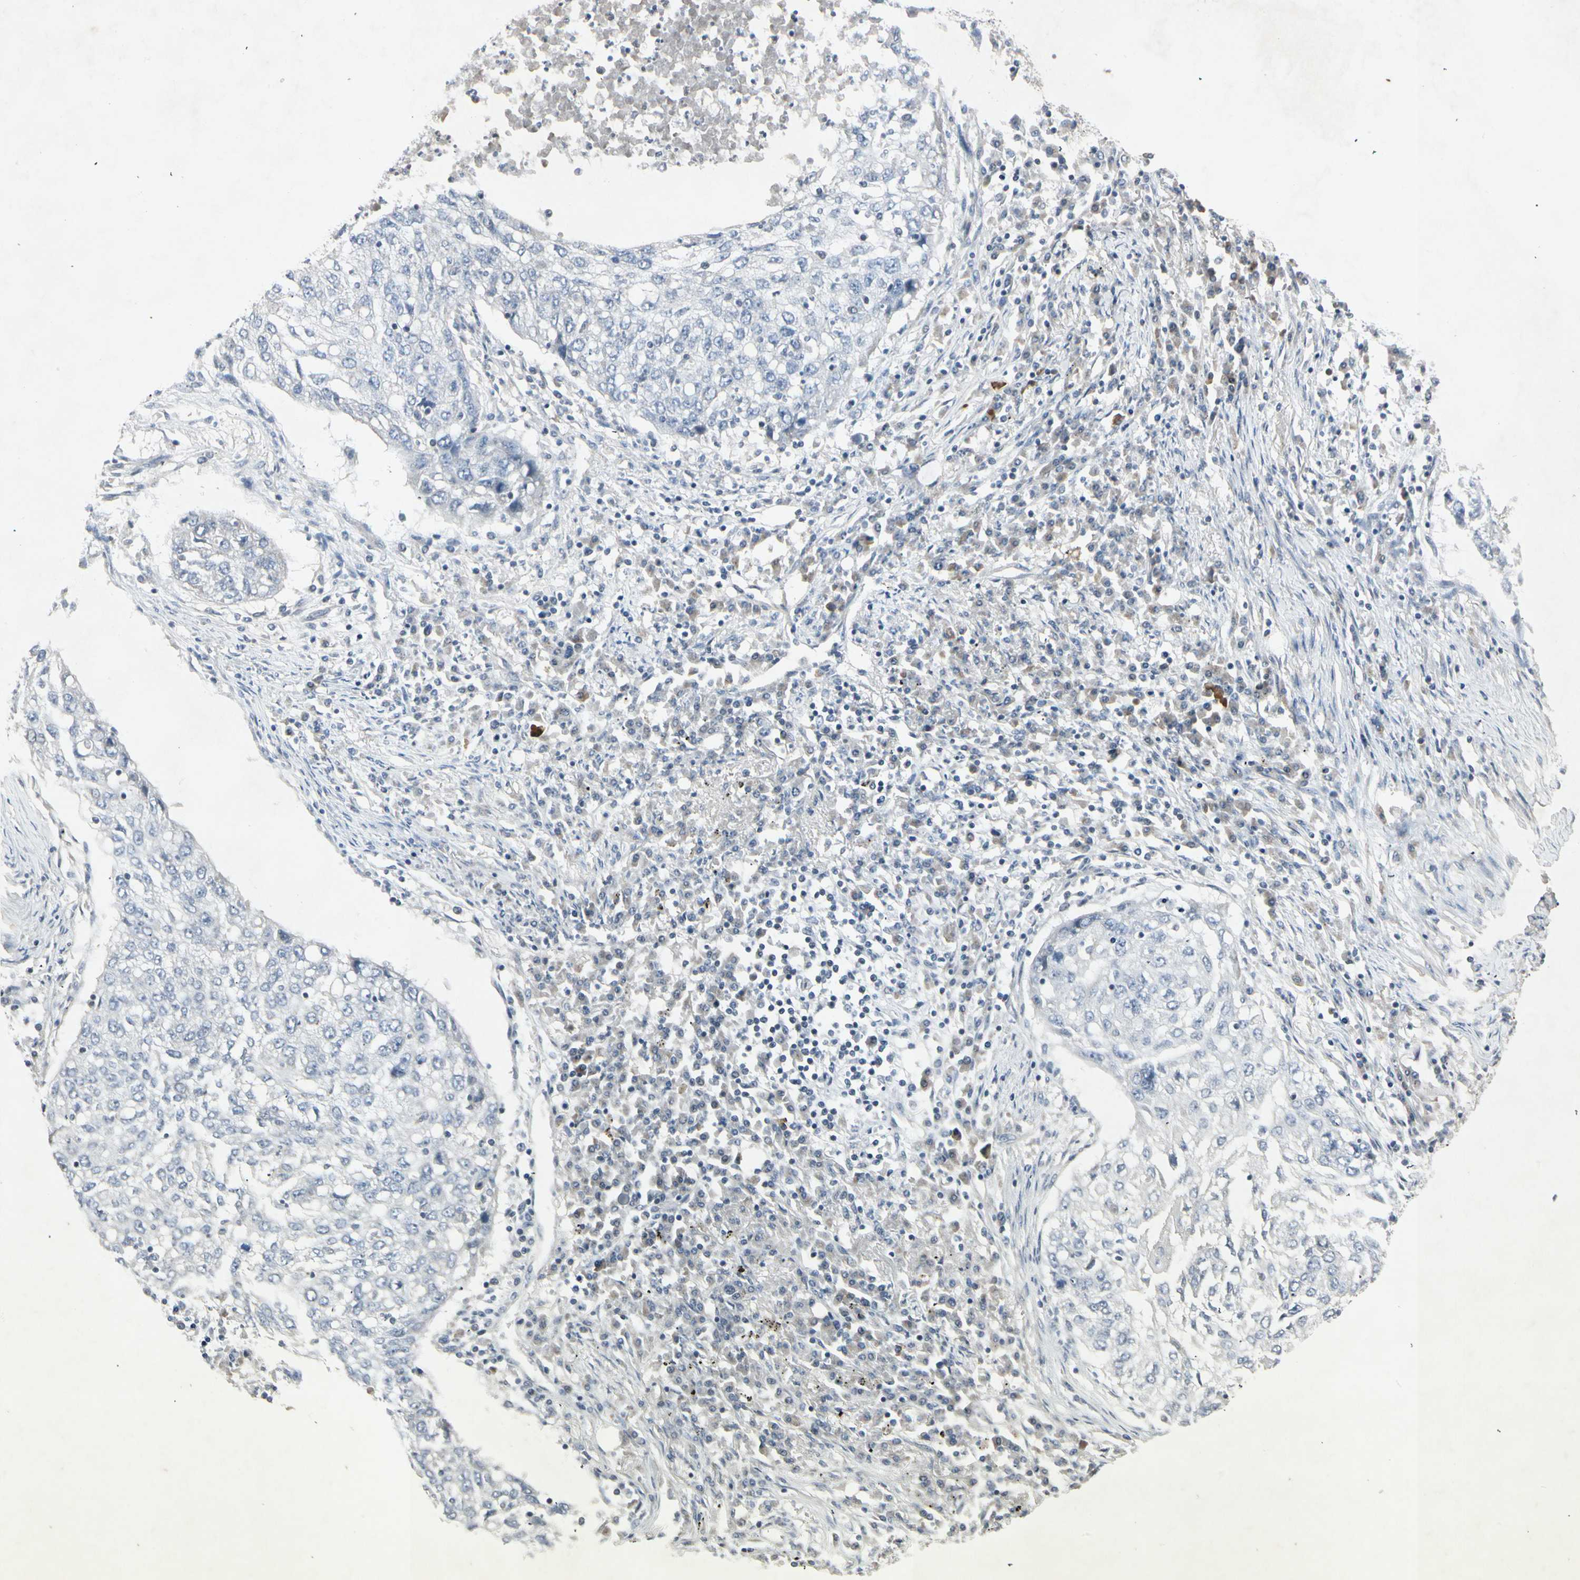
{"staining": {"intensity": "negative", "quantity": "none", "location": "none"}, "tissue": "lung cancer", "cell_type": "Tumor cells", "image_type": "cancer", "snomed": [{"axis": "morphology", "description": "Squamous cell carcinoma, NOS"}, {"axis": "topography", "description": "Lung"}], "caption": "Protein analysis of lung cancer shows no significant staining in tumor cells. Nuclei are stained in blue.", "gene": "TEK", "patient": {"sex": "female", "age": 63}}